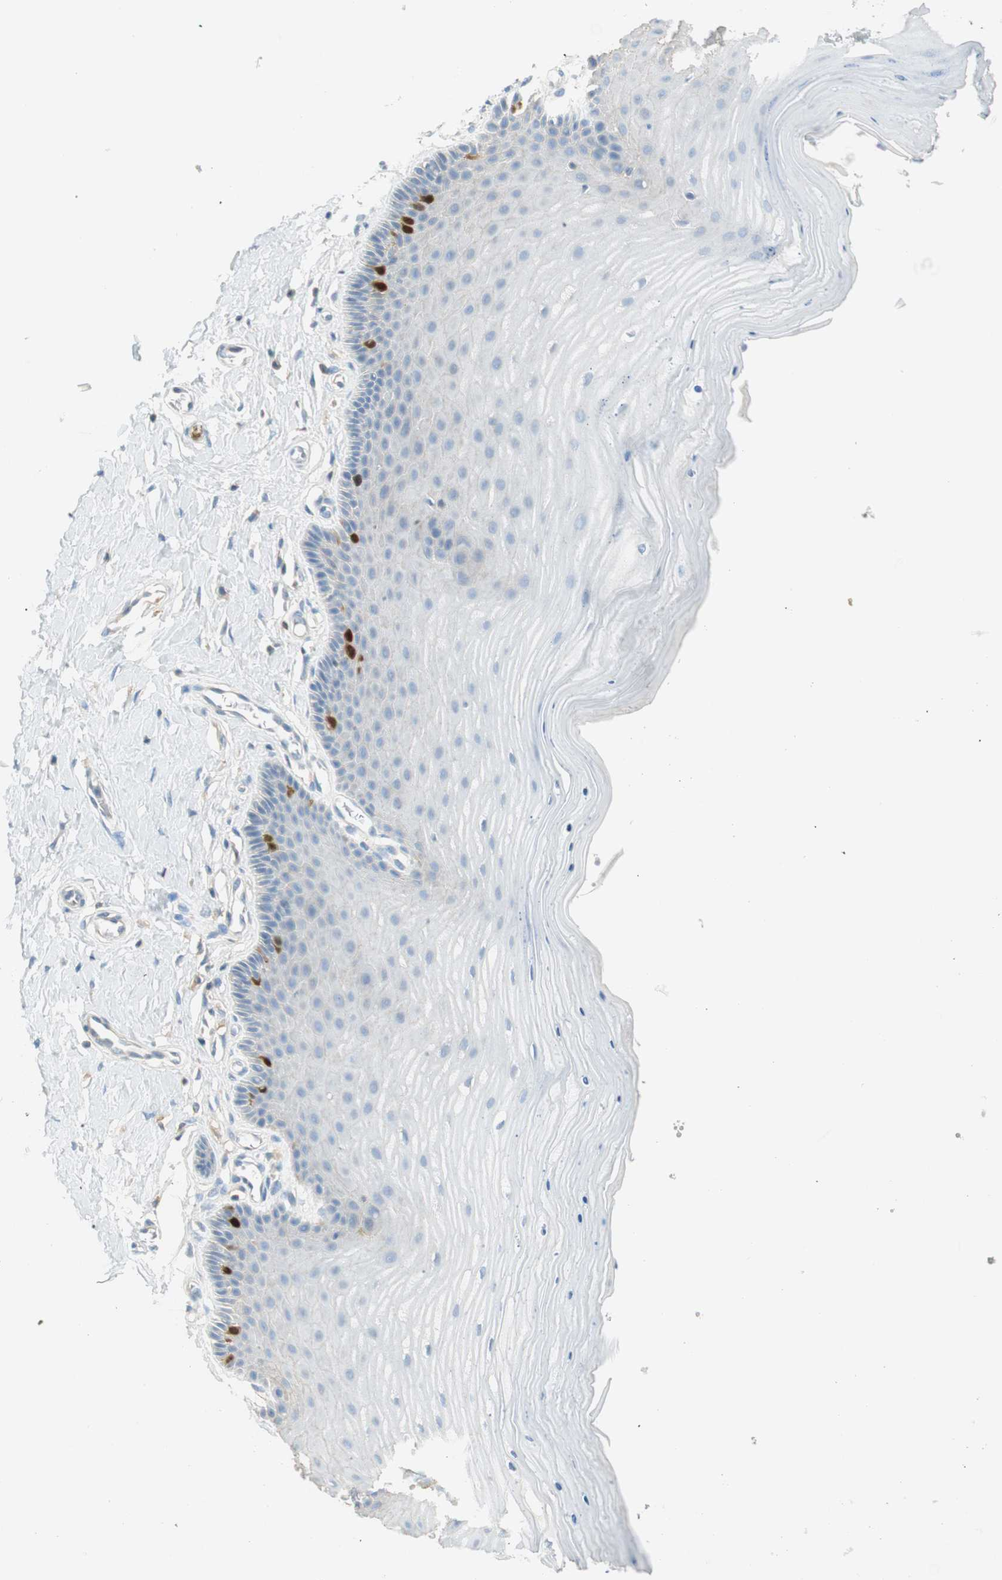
{"staining": {"intensity": "strong", "quantity": "<25%", "location": "nuclear"}, "tissue": "cervix", "cell_type": "Glandular cells", "image_type": "normal", "snomed": [{"axis": "morphology", "description": "Normal tissue, NOS"}, {"axis": "topography", "description": "Cervix"}], "caption": "Glandular cells exhibit strong nuclear positivity in about <25% of cells in unremarkable cervix. (brown staining indicates protein expression, while blue staining denotes nuclei).", "gene": "PTTG1", "patient": {"sex": "female", "age": 55}}